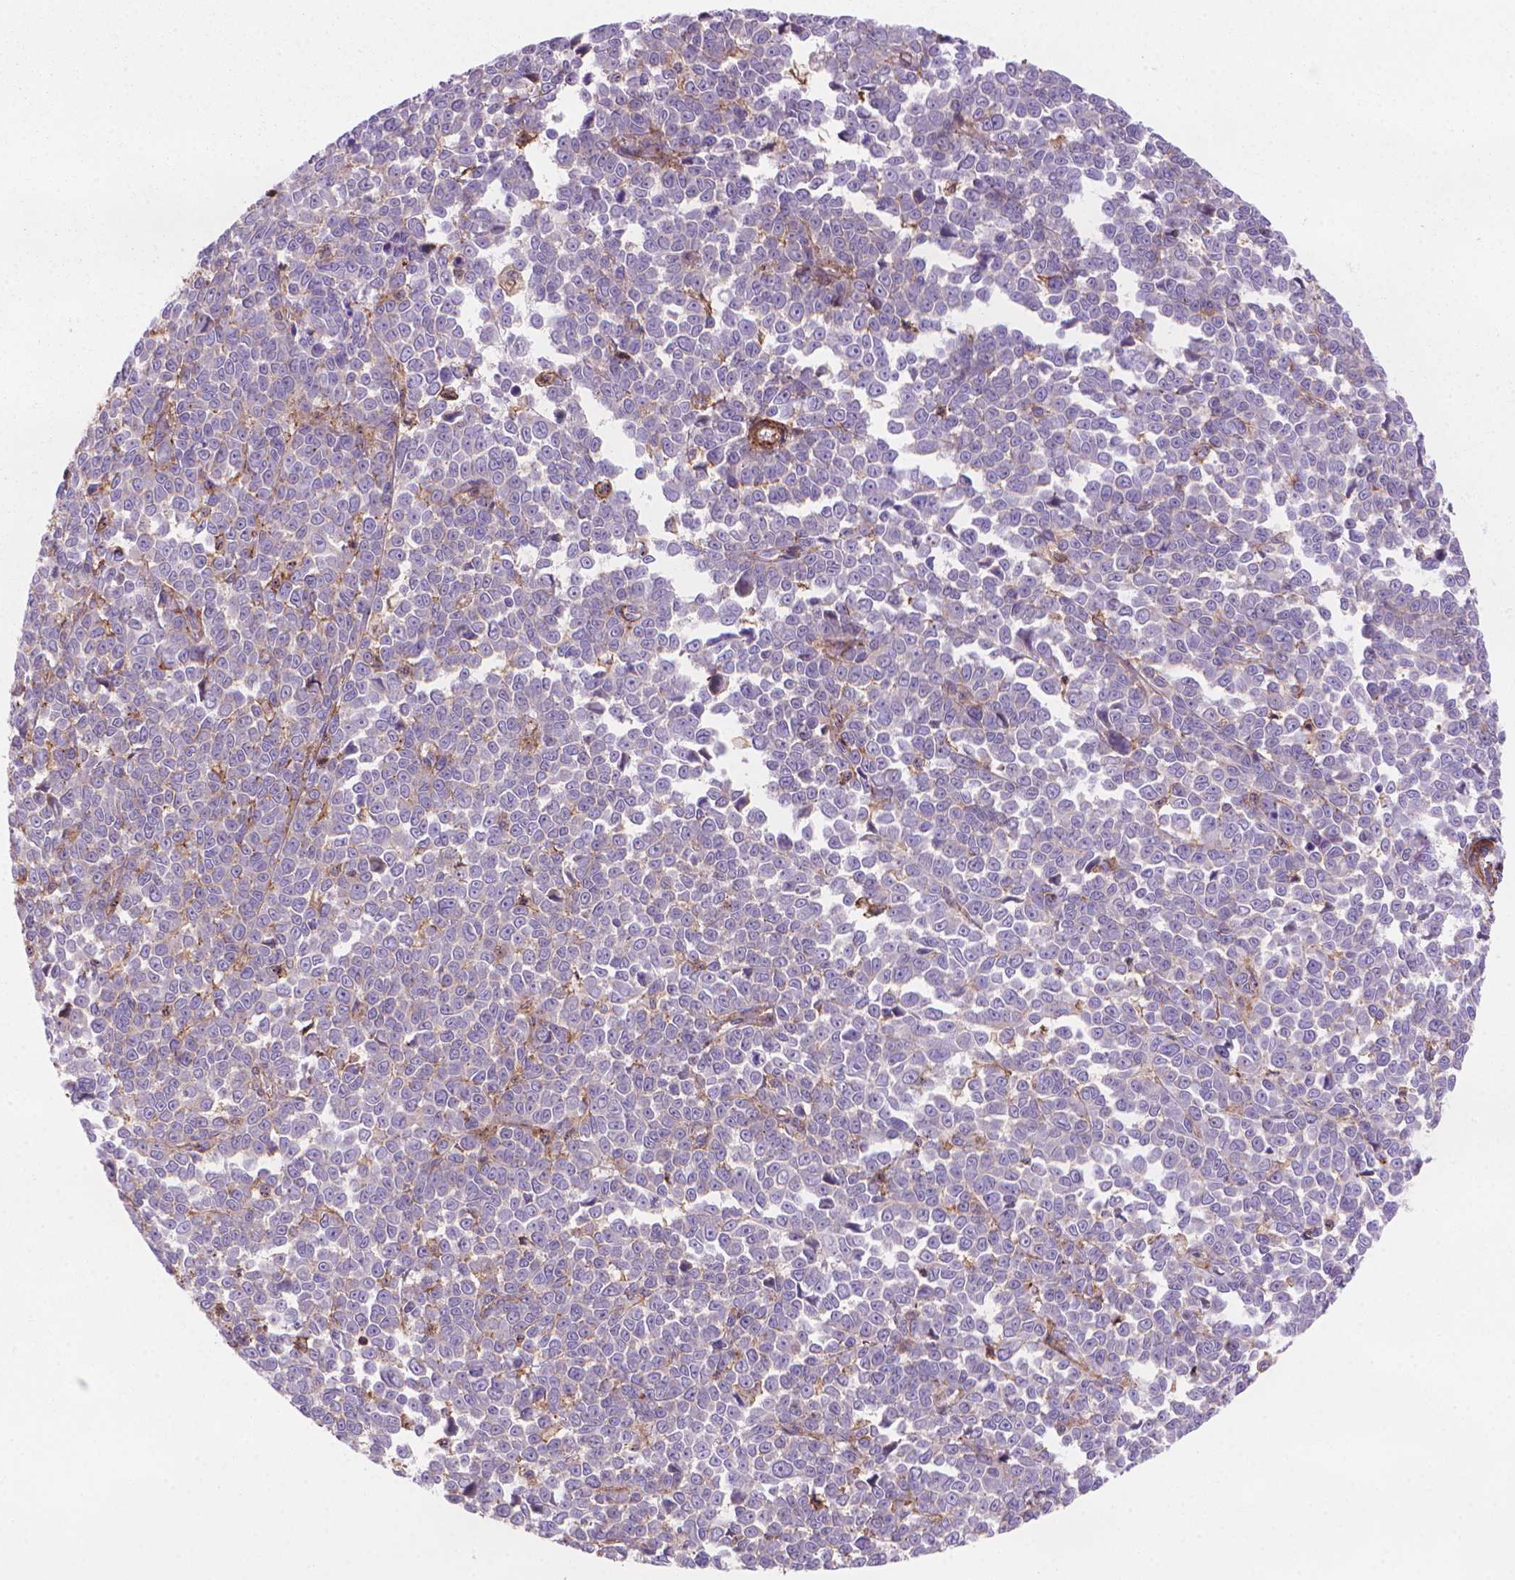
{"staining": {"intensity": "negative", "quantity": "none", "location": "none"}, "tissue": "melanoma", "cell_type": "Tumor cells", "image_type": "cancer", "snomed": [{"axis": "morphology", "description": "Malignant melanoma, NOS"}, {"axis": "topography", "description": "Skin"}], "caption": "Melanoma stained for a protein using immunohistochemistry (IHC) reveals no positivity tumor cells.", "gene": "PATJ", "patient": {"sex": "female", "age": 95}}